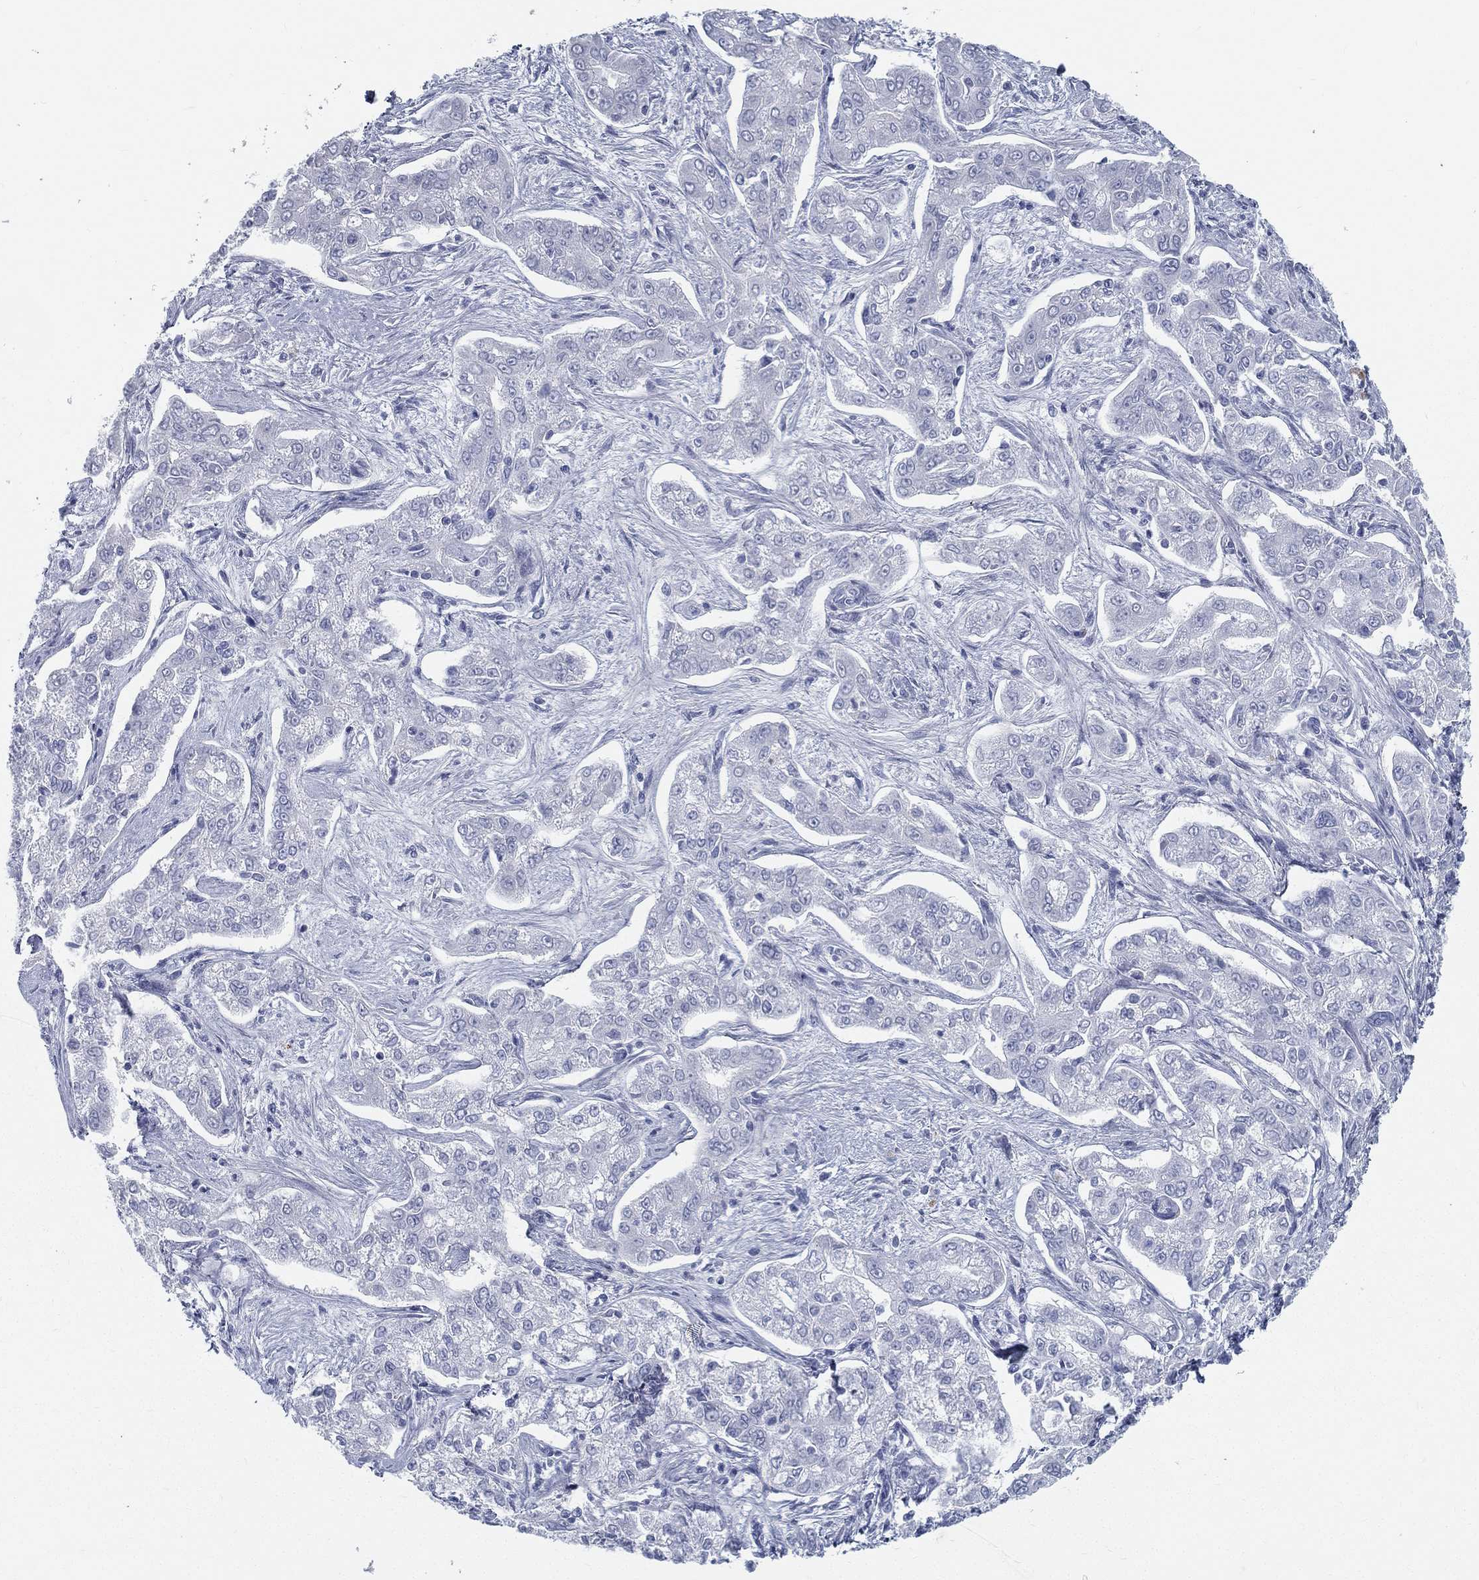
{"staining": {"intensity": "negative", "quantity": "none", "location": "none"}, "tissue": "liver cancer", "cell_type": "Tumor cells", "image_type": "cancer", "snomed": [{"axis": "morphology", "description": "Cholangiocarcinoma"}, {"axis": "topography", "description": "Liver"}], "caption": "An immunohistochemistry (IHC) histopathology image of liver cancer (cholangiocarcinoma) is shown. There is no staining in tumor cells of liver cancer (cholangiocarcinoma).", "gene": "SPPL2C", "patient": {"sex": "female", "age": 47}}